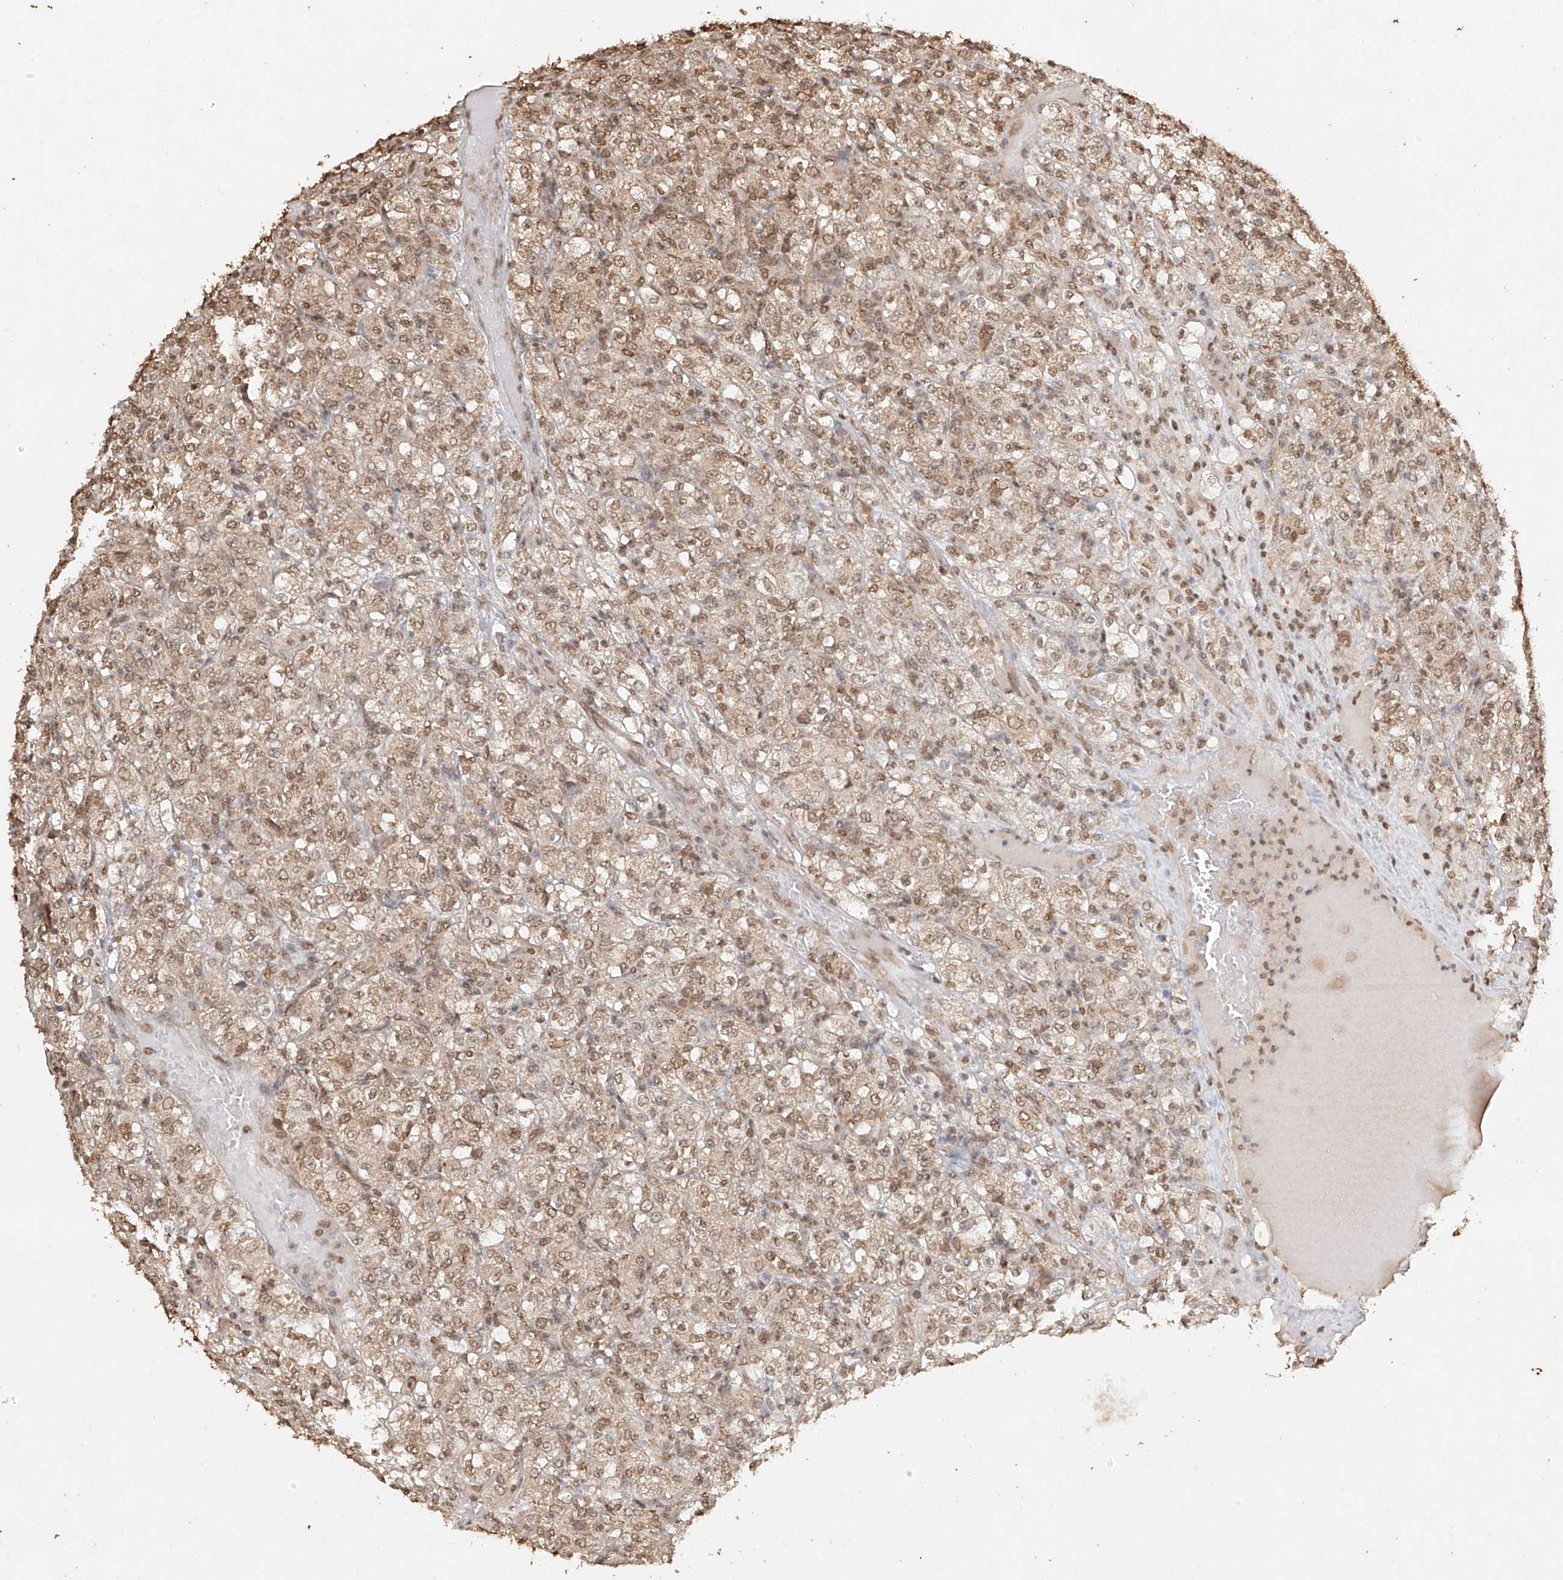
{"staining": {"intensity": "weak", "quantity": ">75%", "location": "cytoplasmic/membranous,nuclear"}, "tissue": "renal cancer", "cell_type": "Tumor cells", "image_type": "cancer", "snomed": [{"axis": "morphology", "description": "Normal tissue, NOS"}, {"axis": "morphology", "description": "Adenocarcinoma, NOS"}, {"axis": "topography", "description": "Kidney"}], "caption": "A low amount of weak cytoplasmic/membranous and nuclear staining is seen in approximately >75% of tumor cells in renal cancer (adenocarcinoma) tissue. The protein is stained brown, and the nuclei are stained in blue (DAB IHC with brightfield microscopy, high magnification).", "gene": "TIGAR", "patient": {"sex": "female", "age": 72}}